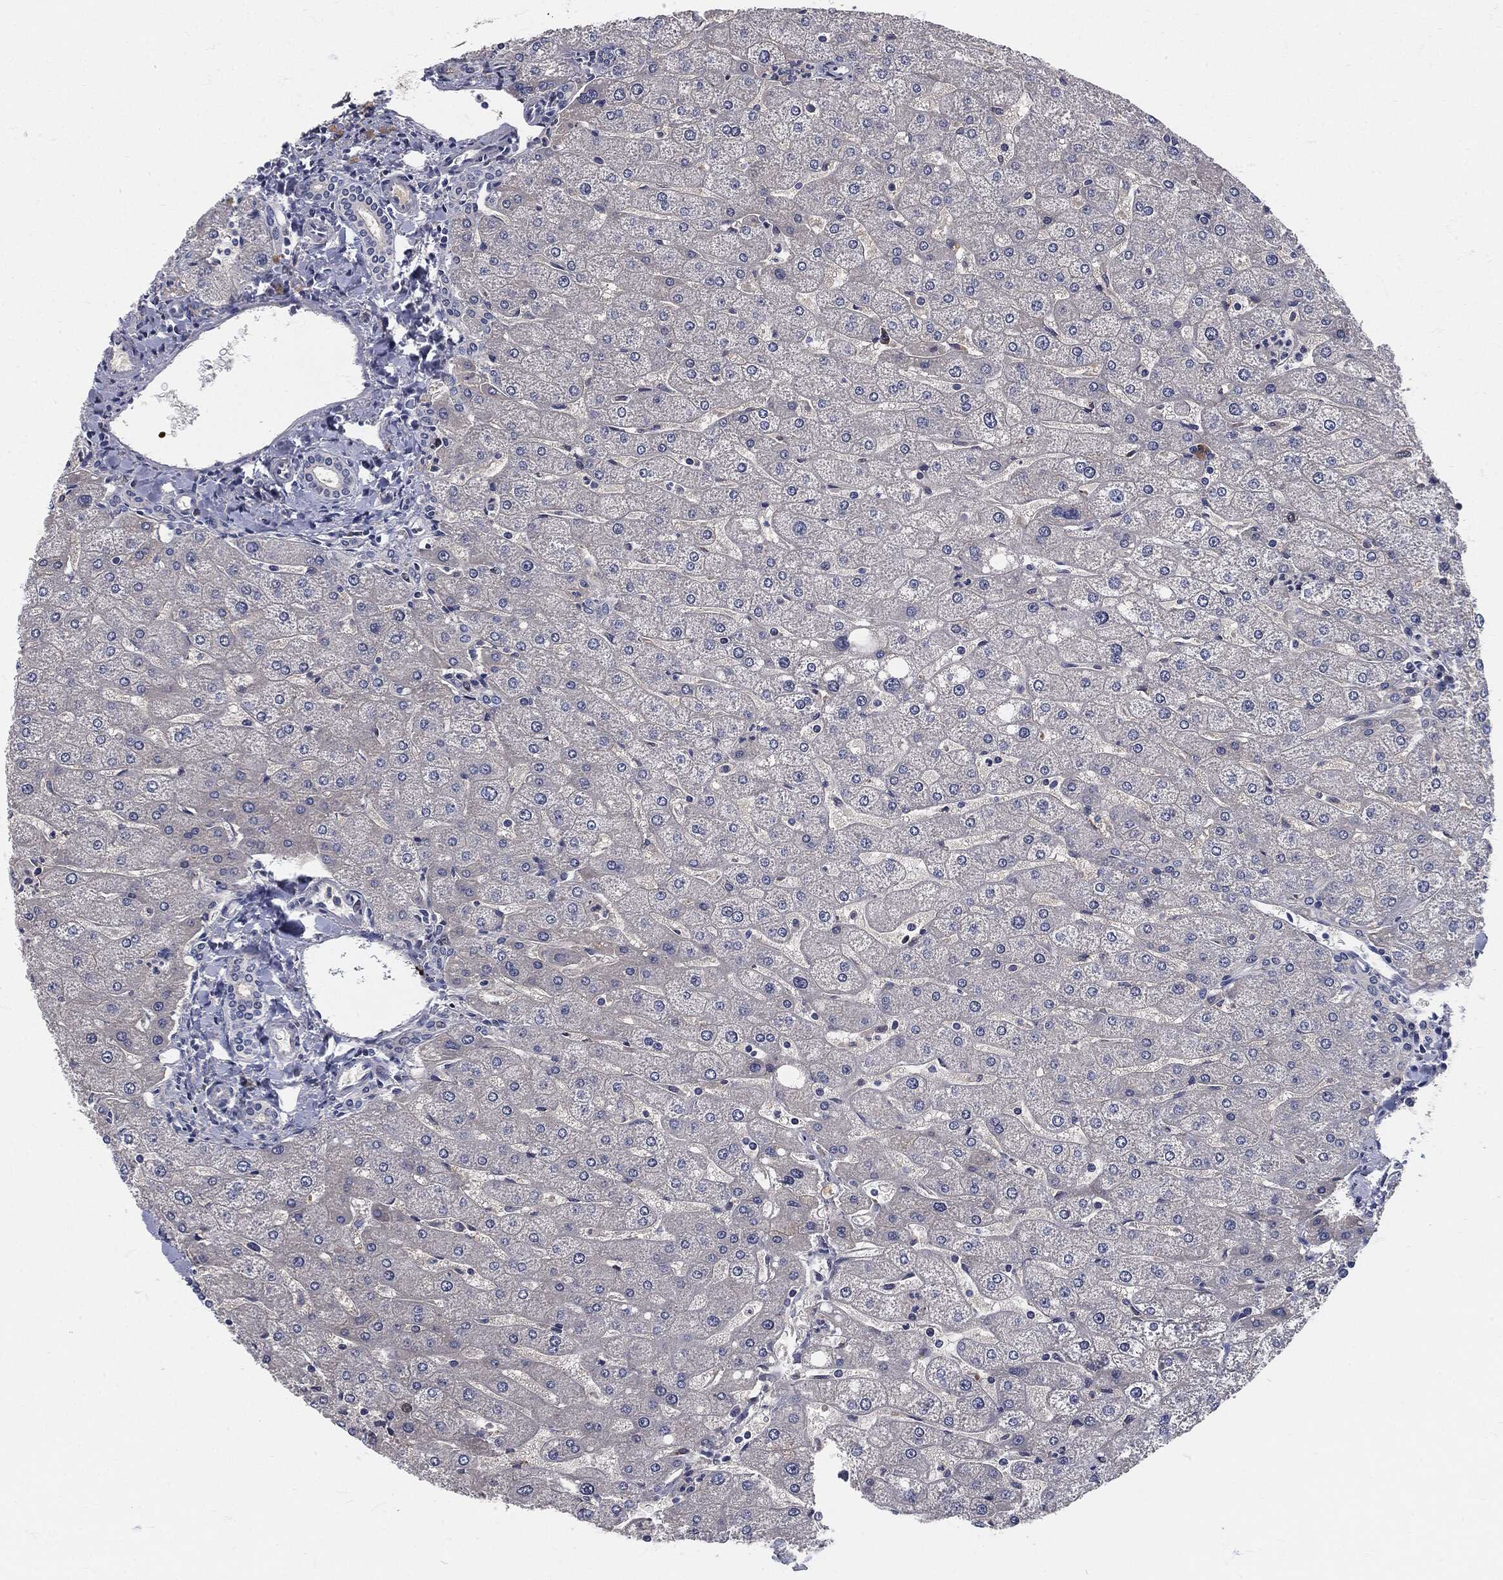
{"staining": {"intensity": "negative", "quantity": "none", "location": "none"}, "tissue": "liver", "cell_type": "Cholangiocytes", "image_type": "normal", "snomed": [{"axis": "morphology", "description": "Normal tissue, NOS"}, {"axis": "topography", "description": "Liver"}], "caption": "The image shows no staining of cholangiocytes in normal liver. (IHC, brightfield microscopy, high magnification).", "gene": "SIGLEC9", "patient": {"sex": "male", "age": 67}}